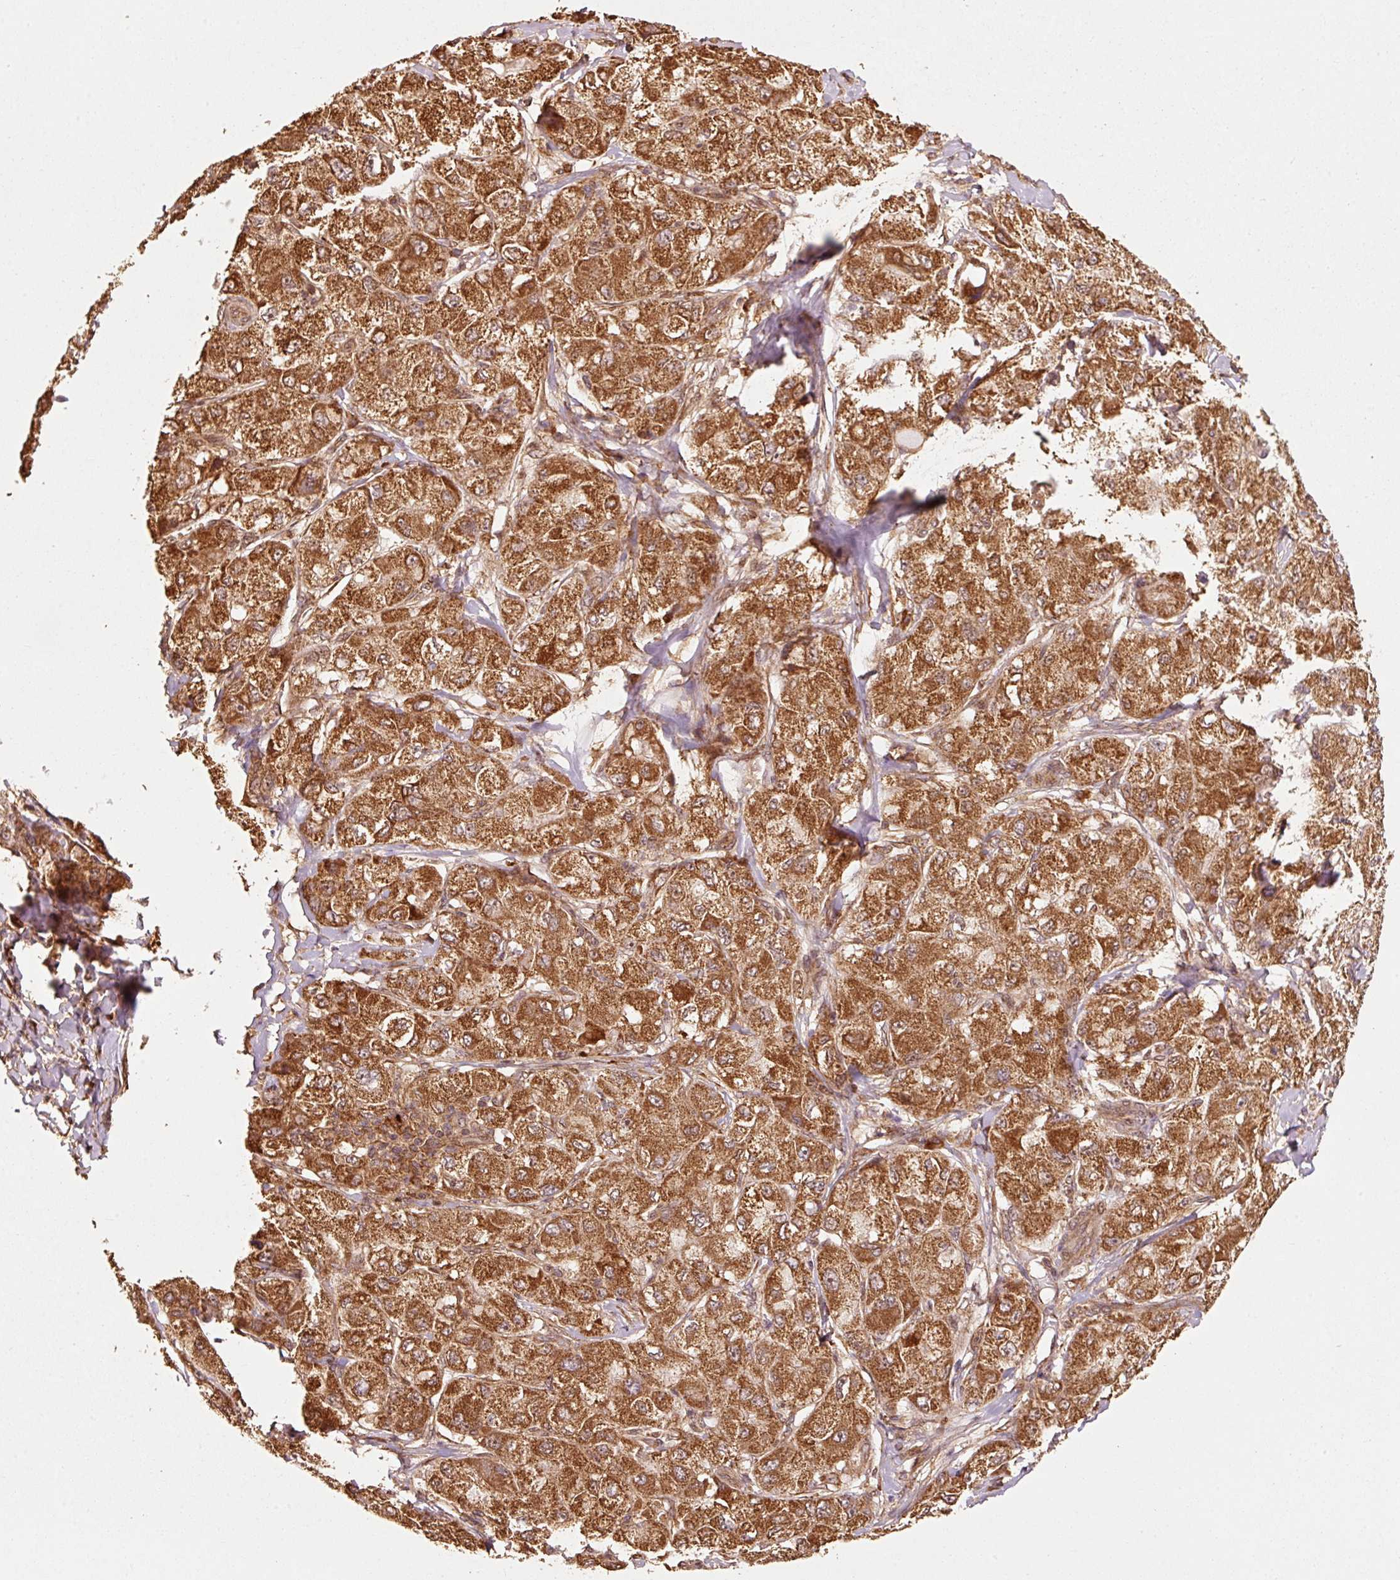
{"staining": {"intensity": "strong", "quantity": ">75%", "location": "cytoplasmic/membranous"}, "tissue": "liver cancer", "cell_type": "Tumor cells", "image_type": "cancer", "snomed": [{"axis": "morphology", "description": "Carcinoma, Hepatocellular, NOS"}, {"axis": "topography", "description": "Liver"}], "caption": "Immunohistochemical staining of liver cancer (hepatocellular carcinoma) demonstrates strong cytoplasmic/membranous protein staining in approximately >75% of tumor cells. (DAB (3,3'-diaminobenzidine) = brown stain, brightfield microscopy at high magnification).", "gene": "MRPL16", "patient": {"sex": "male", "age": 80}}